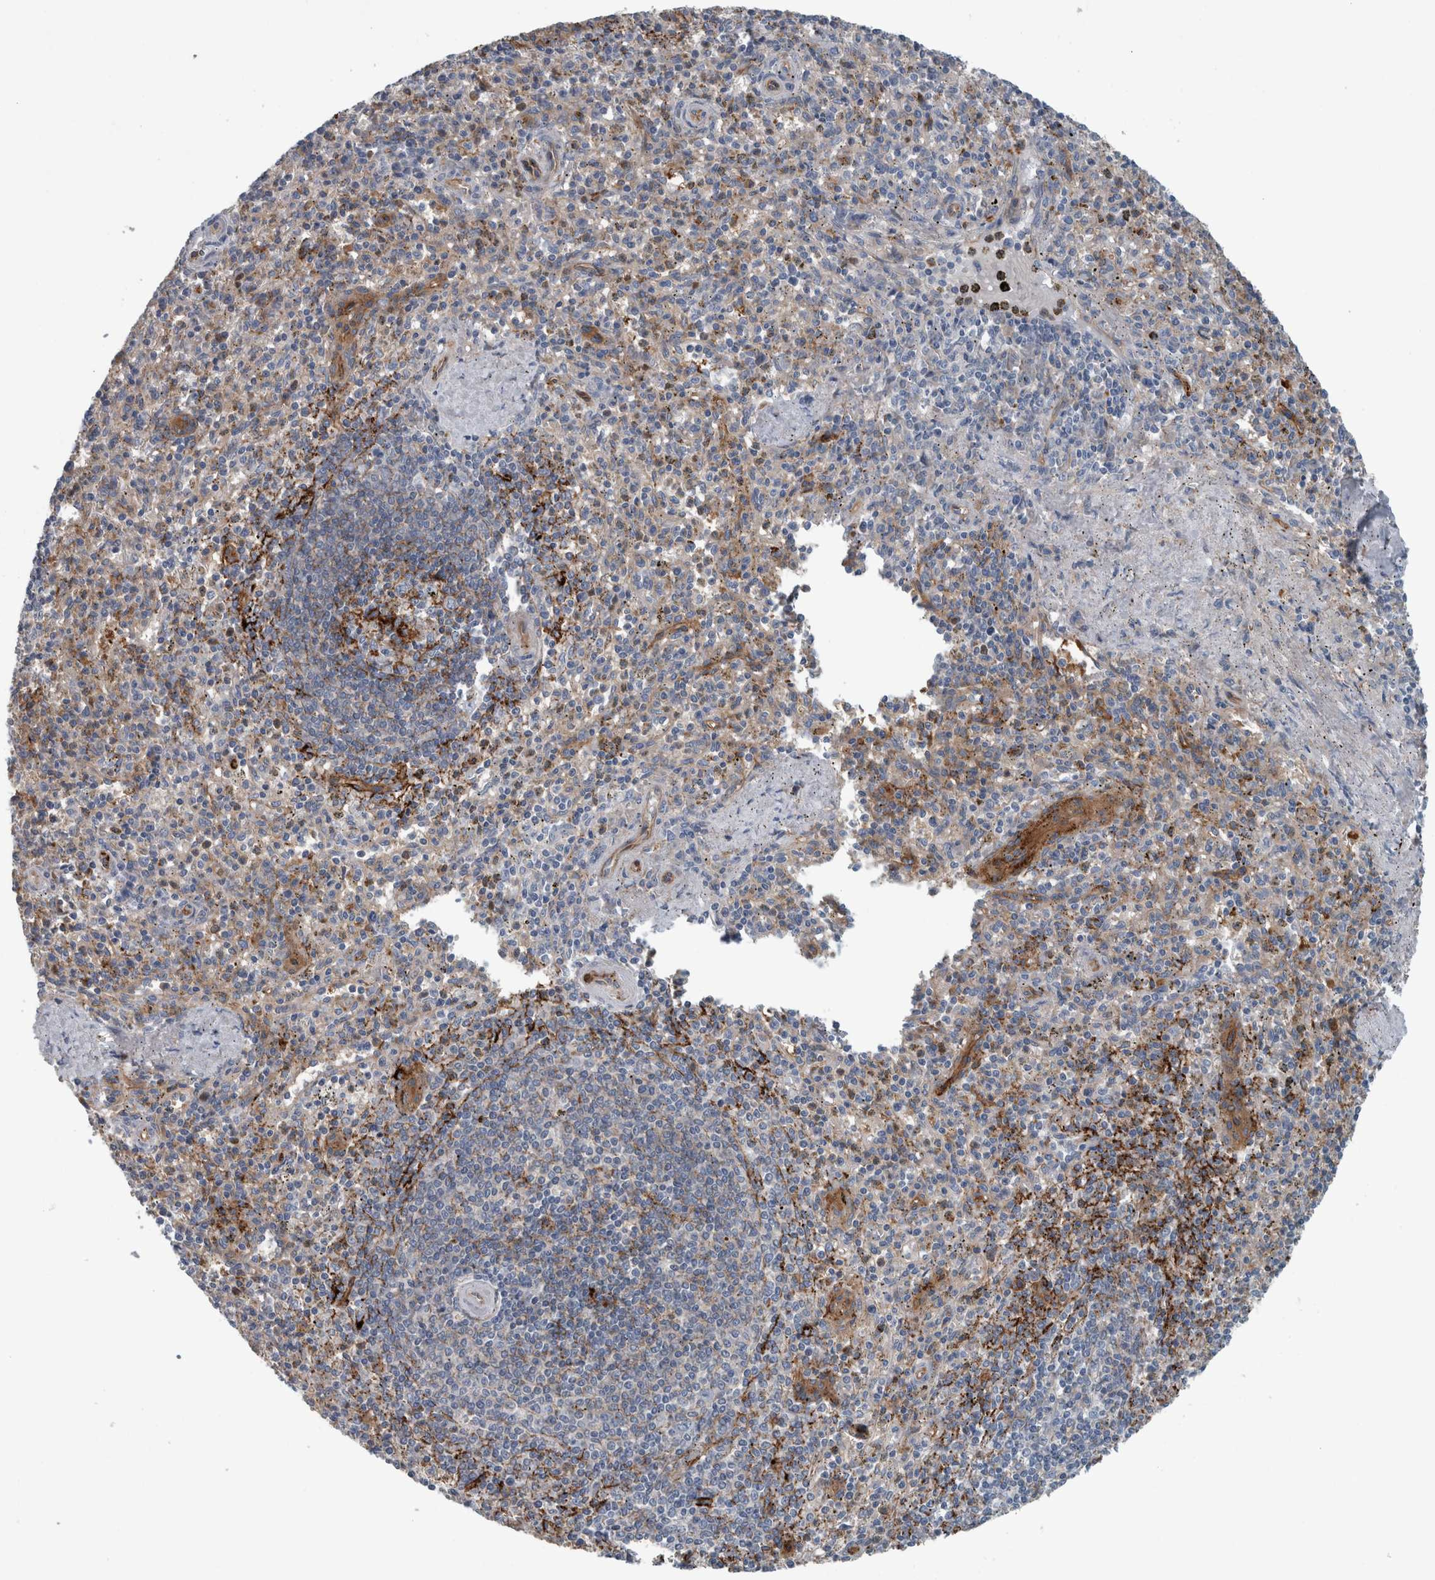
{"staining": {"intensity": "strong", "quantity": "<25%", "location": "cytoplasmic/membranous"}, "tissue": "spleen", "cell_type": "Cells in red pulp", "image_type": "normal", "snomed": [{"axis": "morphology", "description": "Normal tissue, NOS"}, {"axis": "topography", "description": "Spleen"}], "caption": "The immunohistochemical stain highlights strong cytoplasmic/membranous expression in cells in red pulp of unremarkable spleen.", "gene": "GLT8D2", "patient": {"sex": "male", "age": 72}}